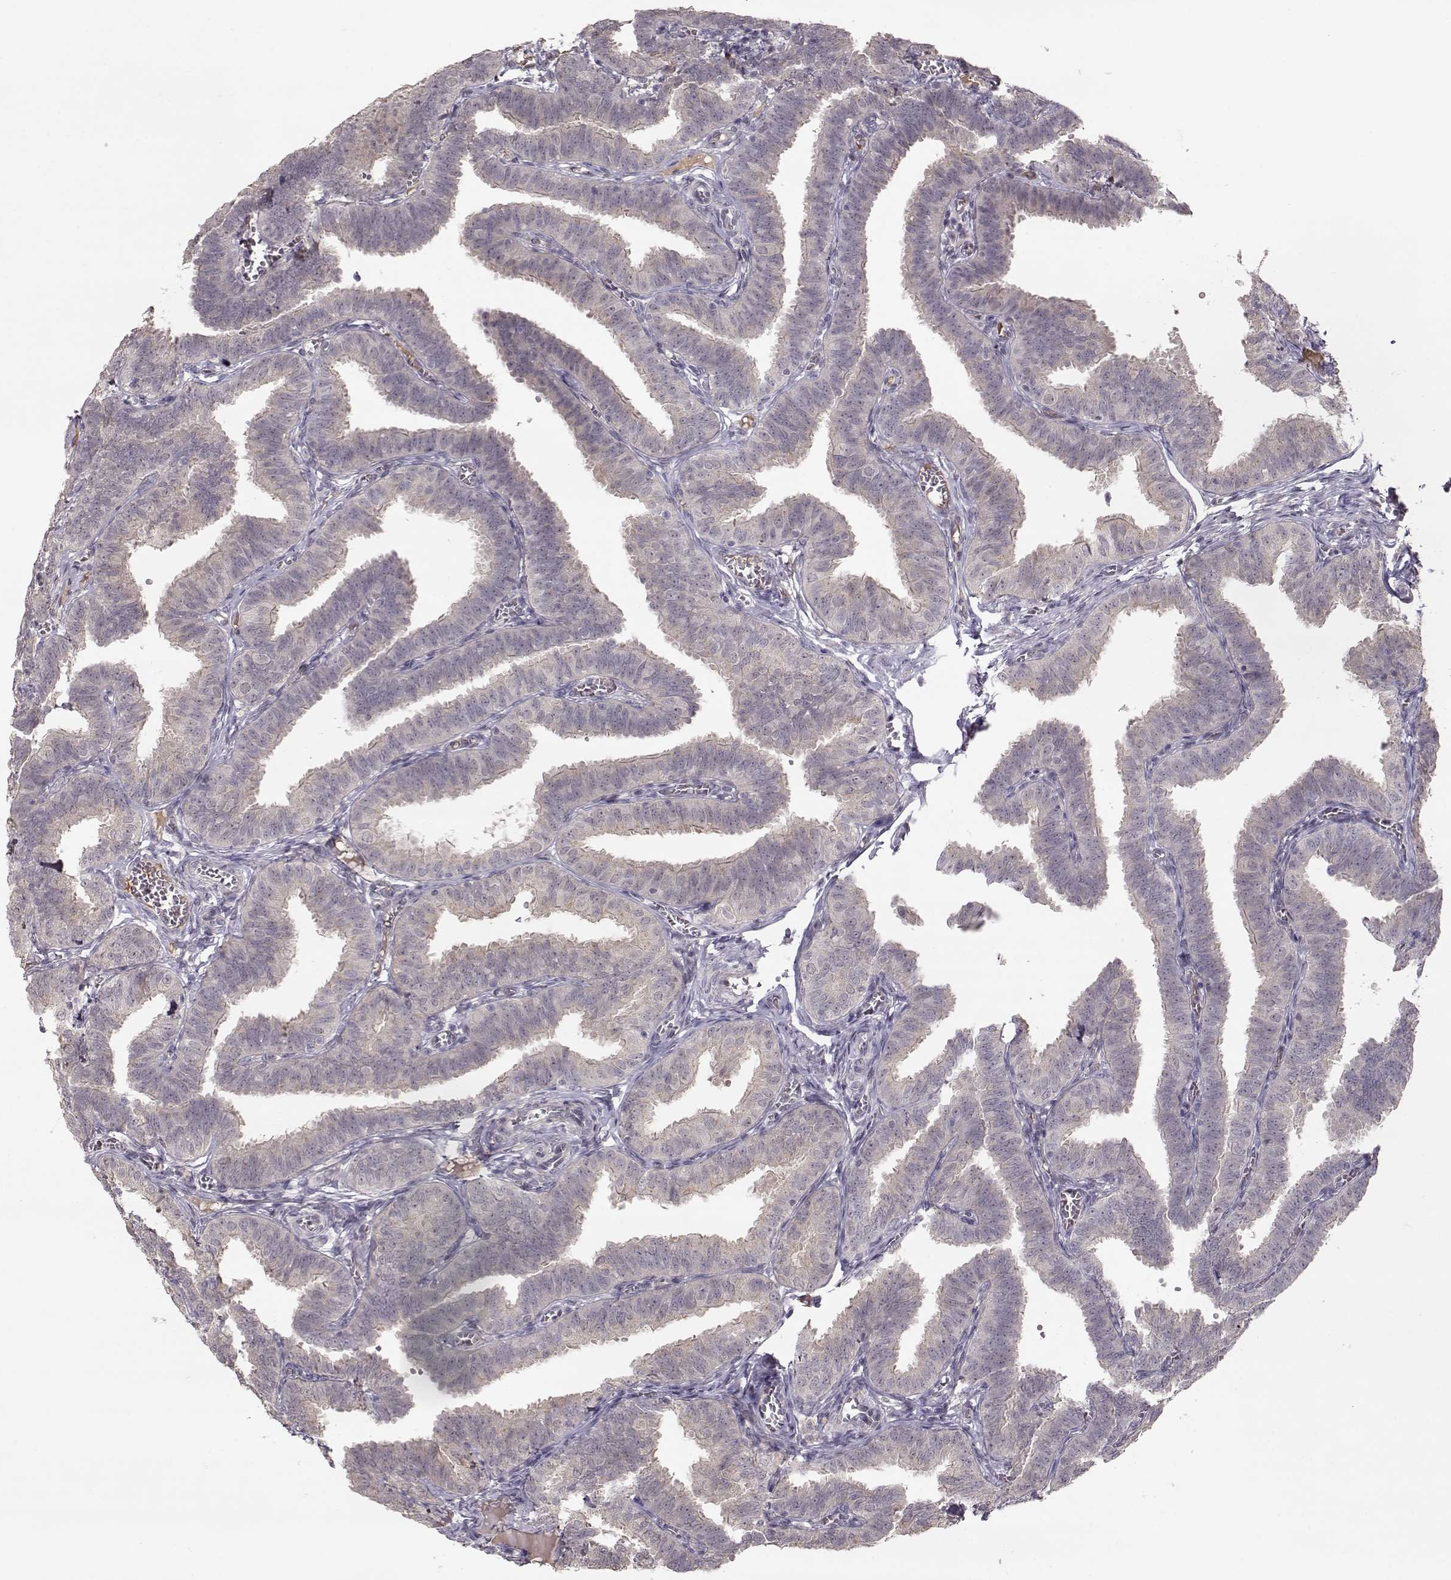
{"staining": {"intensity": "negative", "quantity": "none", "location": "none"}, "tissue": "fallopian tube", "cell_type": "Glandular cells", "image_type": "normal", "snomed": [{"axis": "morphology", "description": "Normal tissue, NOS"}, {"axis": "topography", "description": "Fallopian tube"}], "caption": "Immunohistochemistry (IHC) image of unremarkable fallopian tube: fallopian tube stained with DAB exhibits no significant protein staining in glandular cells.", "gene": "PNMT", "patient": {"sex": "female", "age": 25}}